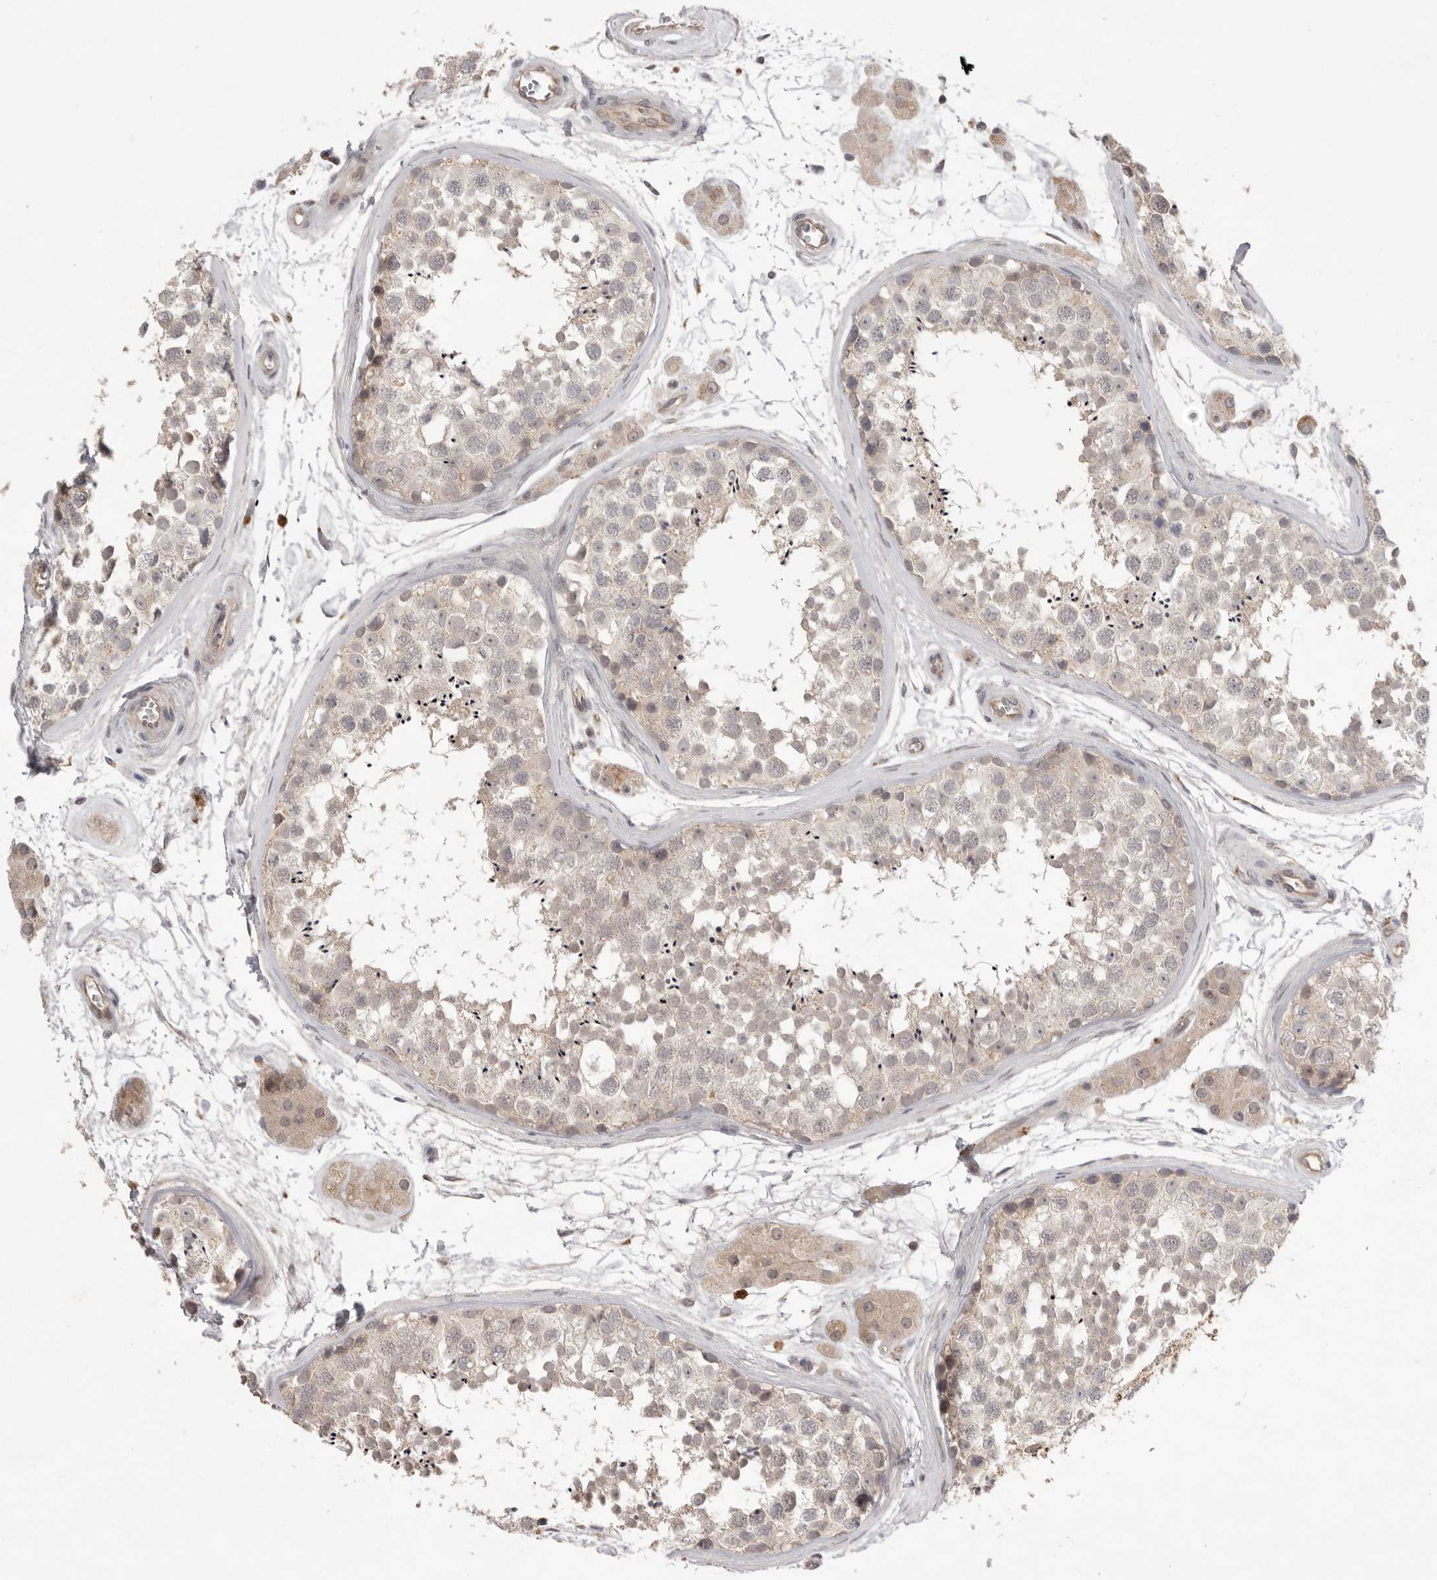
{"staining": {"intensity": "weak", "quantity": "<25%", "location": "cytoplasmic/membranous"}, "tissue": "testis", "cell_type": "Cells in seminiferous ducts", "image_type": "normal", "snomed": [{"axis": "morphology", "description": "Normal tissue, NOS"}, {"axis": "topography", "description": "Testis"}], "caption": "A photomicrograph of testis stained for a protein shows no brown staining in cells in seminiferous ducts. Brightfield microscopy of immunohistochemistry (IHC) stained with DAB (3,3'-diaminobenzidine) (brown) and hematoxylin (blue), captured at high magnification.", "gene": "NRCAM", "patient": {"sex": "male", "age": 56}}